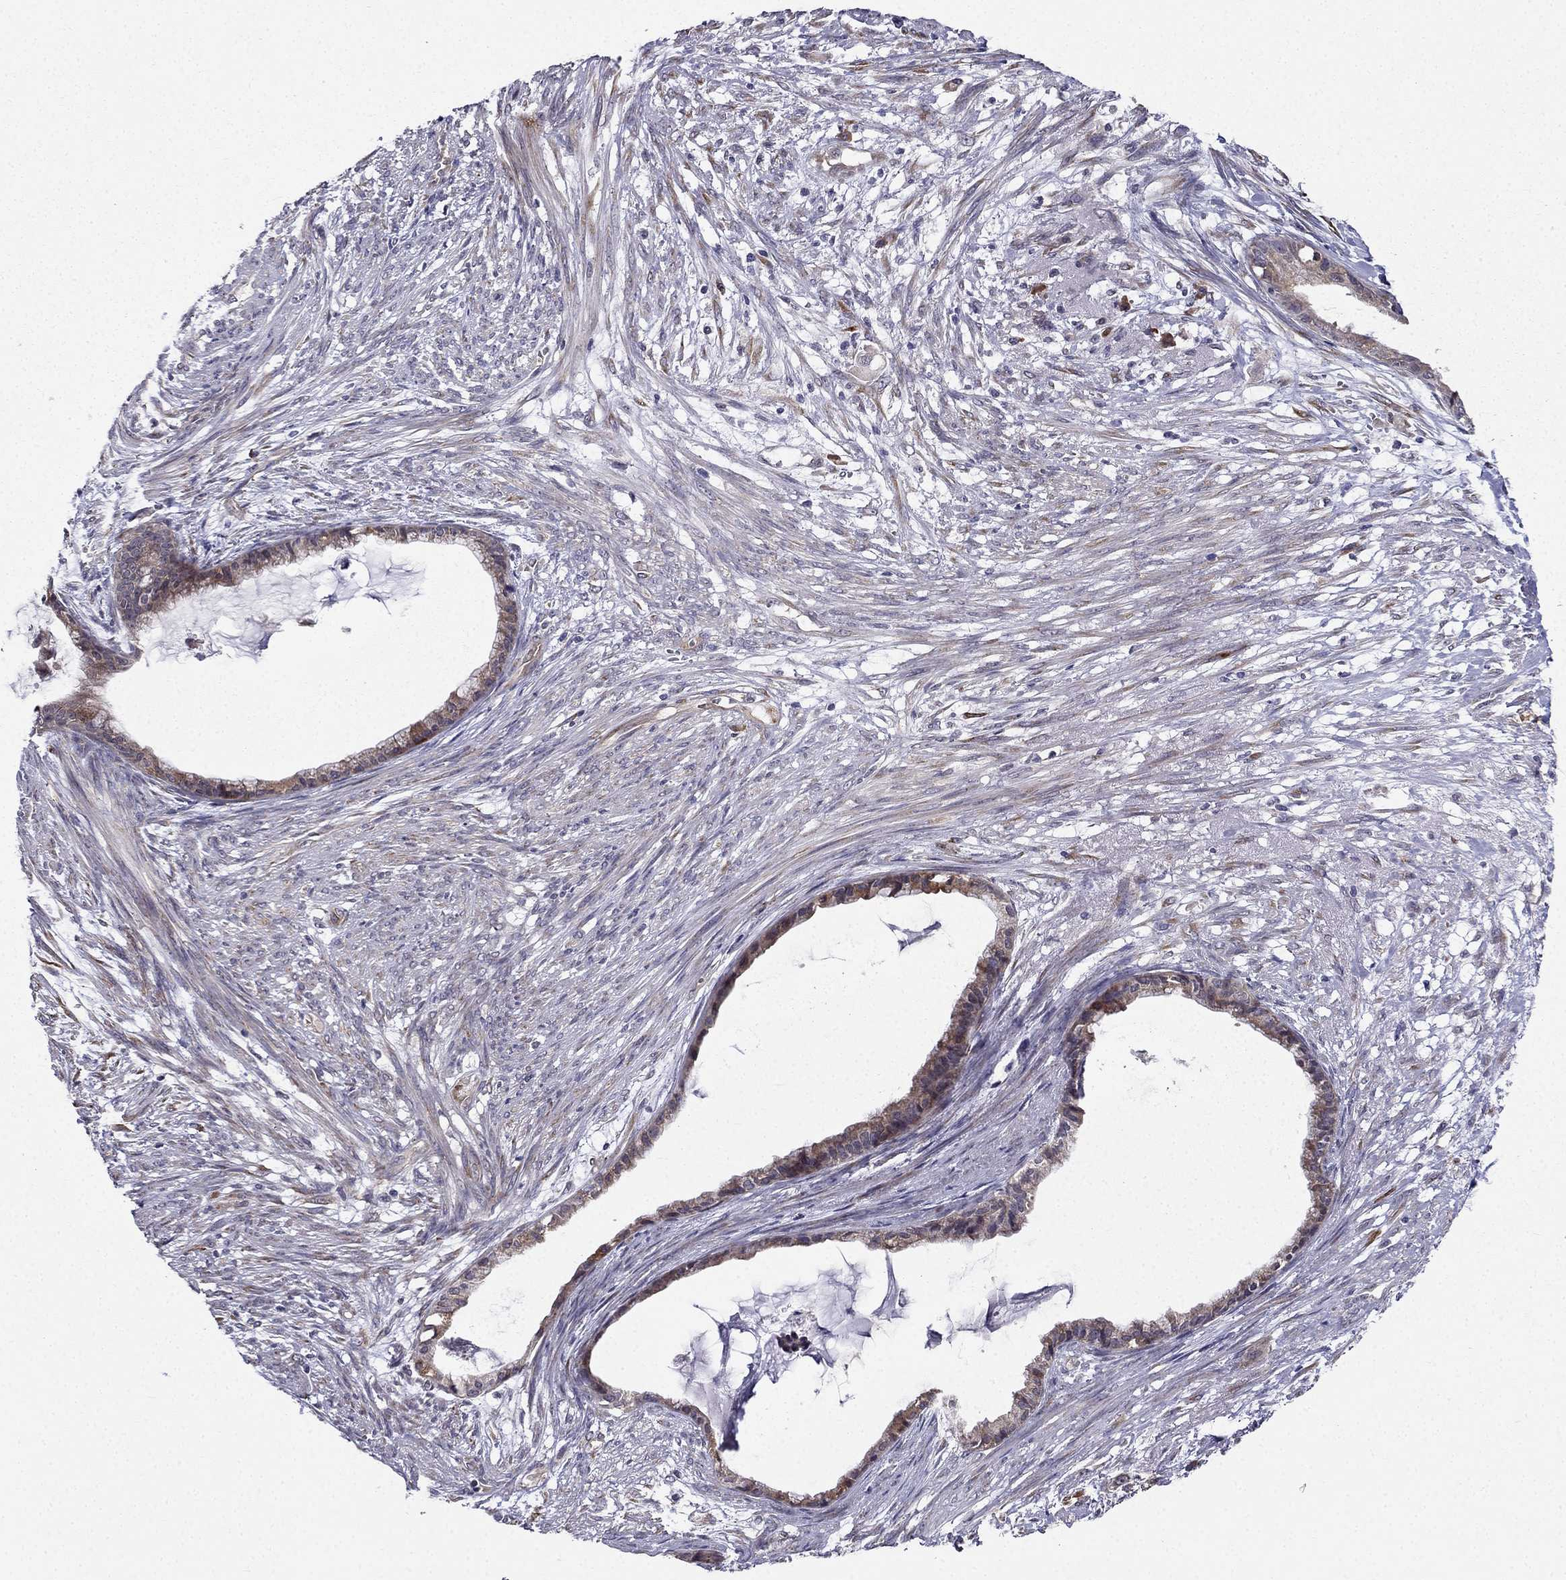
{"staining": {"intensity": "moderate", "quantity": "<25%", "location": "cytoplasmic/membranous"}, "tissue": "endometrial cancer", "cell_type": "Tumor cells", "image_type": "cancer", "snomed": [{"axis": "morphology", "description": "Adenocarcinoma, NOS"}, {"axis": "topography", "description": "Endometrium"}], "caption": "Human endometrial cancer (adenocarcinoma) stained with a brown dye shows moderate cytoplasmic/membranous positive expression in about <25% of tumor cells.", "gene": "ARHGEF28", "patient": {"sex": "female", "age": 86}}